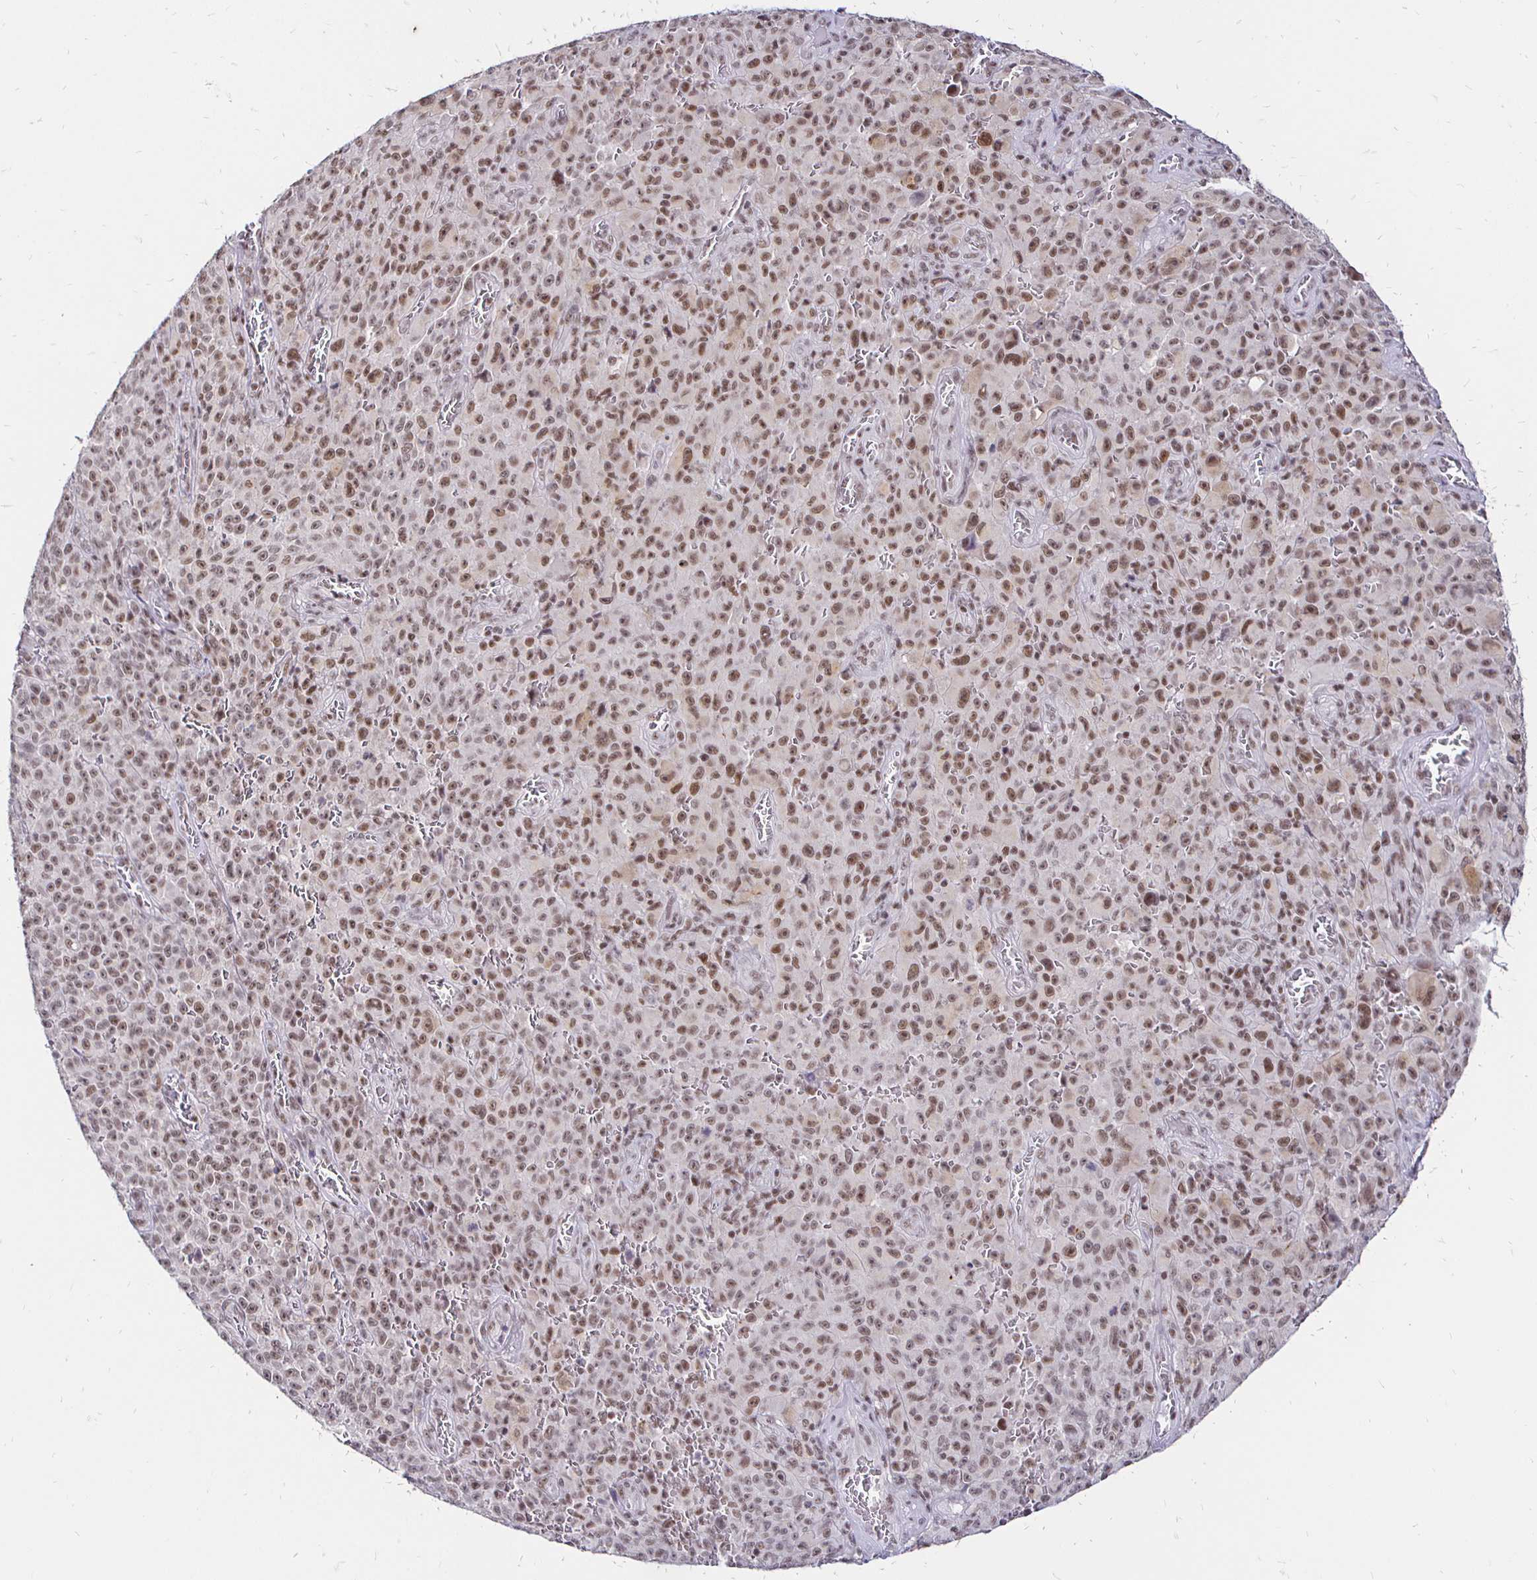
{"staining": {"intensity": "moderate", "quantity": ">75%", "location": "nuclear"}, "tissue": "melanoma", "cell_type": "Tumor cells", "image_type": "cancer", "snomed": [{"axis": "morphology", "description": "Malignant melanoma, NOS"}, {"axis": "topography", "description": "Skin"}], "caption": "This is a micrograph of immunohistochemistry (IHC) staining of melanoma, which shows moderate positivity in the nuclear of tumor cells.", "gene": "SIN3A", "patient": {"sex": "female", "age": 82}}